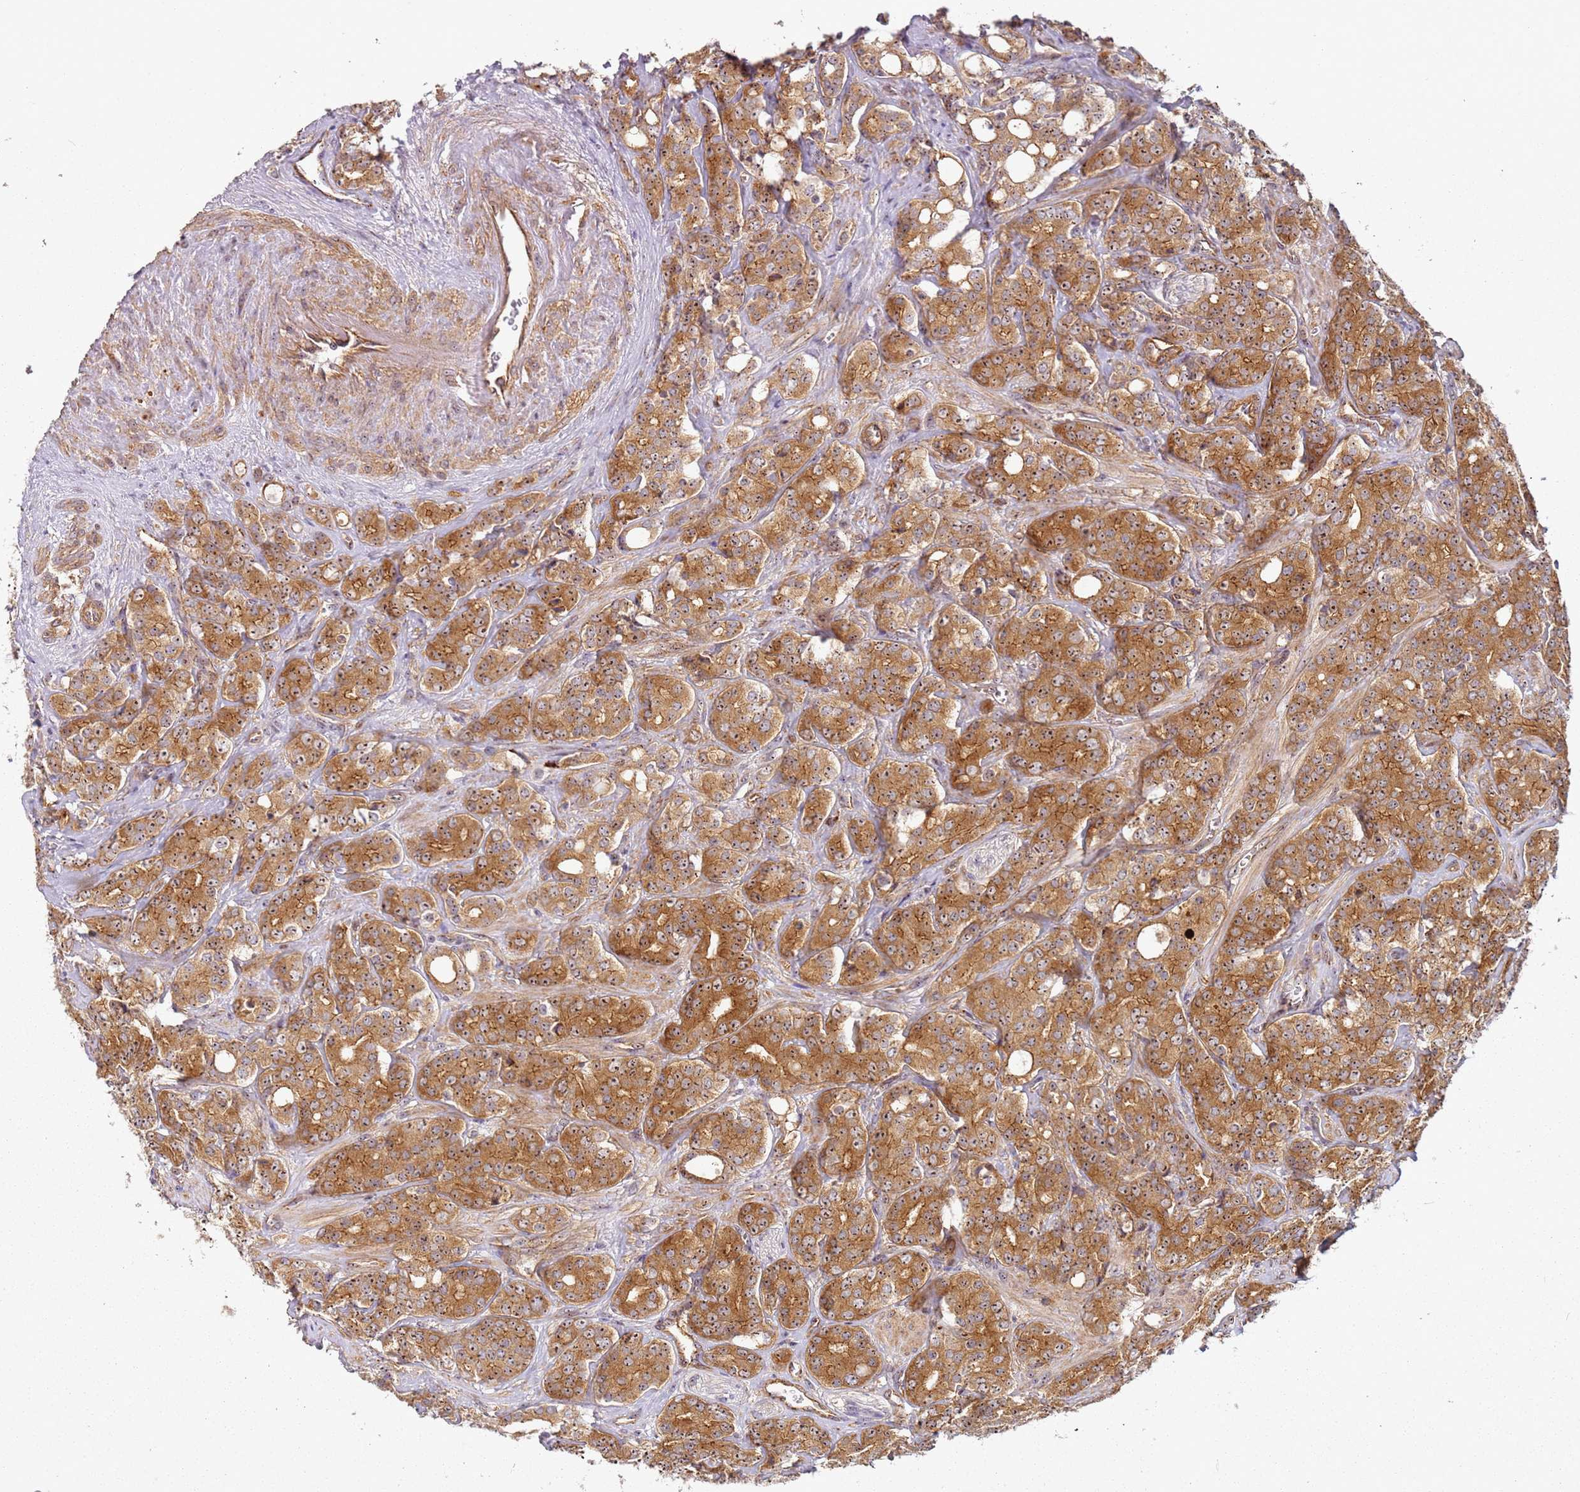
{"staining": {"intensity": "moderate", "quantity": ">75%", "location": "cytoplasmic/membranous"}, "tissue": "prostate cancer", "cell_type": "Tumor cells", "image_type": "cancer", "snomed": [{"axis": "morphology", "description": "Adenocarcinoma, High grade"}, {"axis": "topography", "description": "Prostate"}], "caption": "High-magnification brightfield microscopy of prostate cancer (high-grade adenocarcinoma) stained with DAB (3,3'-diaminobenzidine) (brown) and counterstained with hematoxylin (blue). tumor cells exhibit moderate cytoplasmic/membranous positivity is seen in approximately>75% of cells. The staining was performed using DAB to visualize the protein expression in brown, while the nuclei were stained in blue with hematoxylin (Magnification: 20x).", "gene": "C2CD4B", "patient": {"sex": "male", "age": 62}}